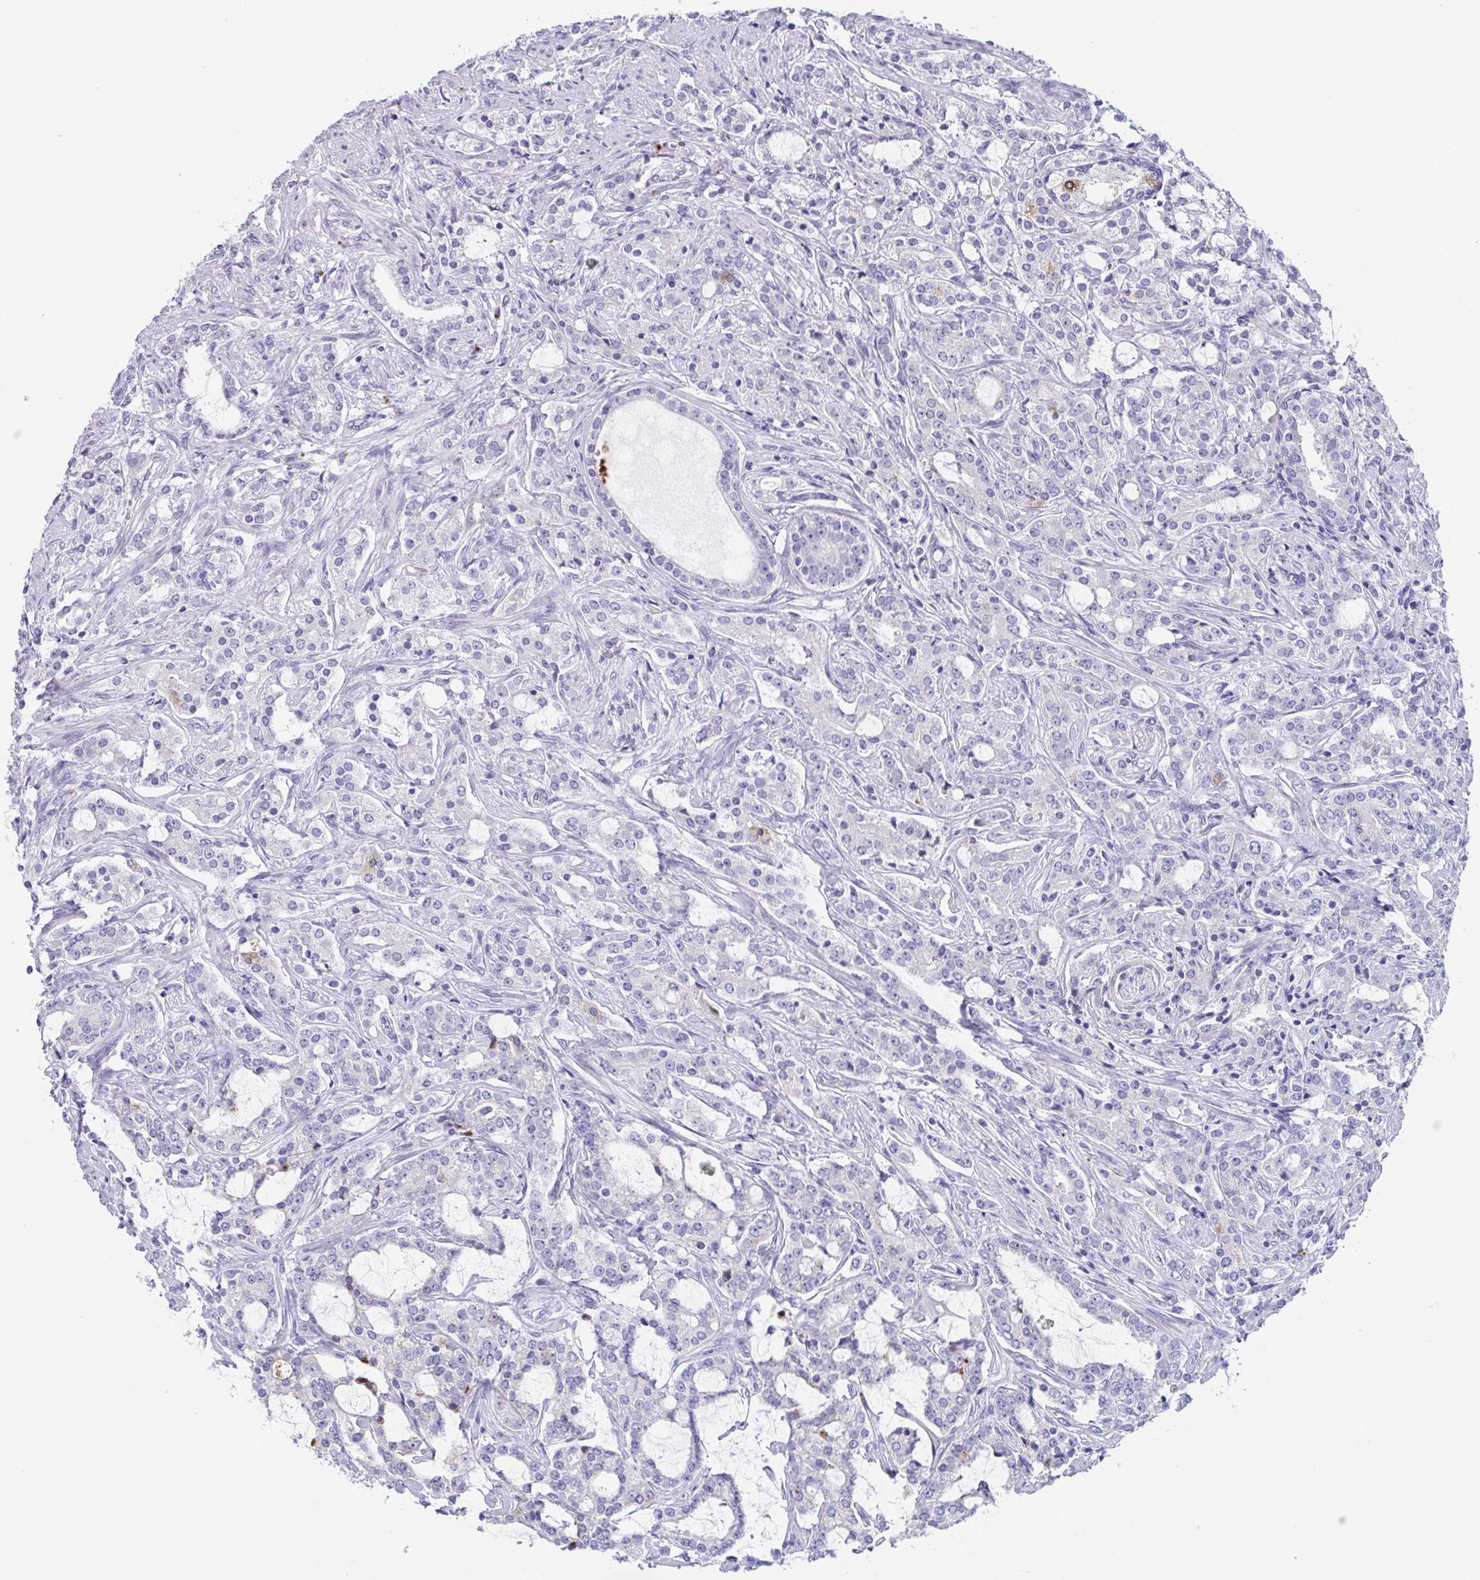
{"staining": {"intensity": "negative", "quantity": "none", "location": "none"}, "tissue": "prostate cancer", "cell_type": "Tumor cells", "image_type": "cancer", "snomed": [{"axis": "morphology", "description": "Adenocarcinoma, Medium grade"}, {"axis": "topography", "description": "Prostate"}], "caption": "High magnification brightfield microscopy of medium-grade adenocarcinoma (prostate) stained with DAB (brown) and counterstained with hematoxylin (blue): tumor cells show no significant staining.", "gene": "LYRM2", "patient": {"sex": "male", "age": 57}}